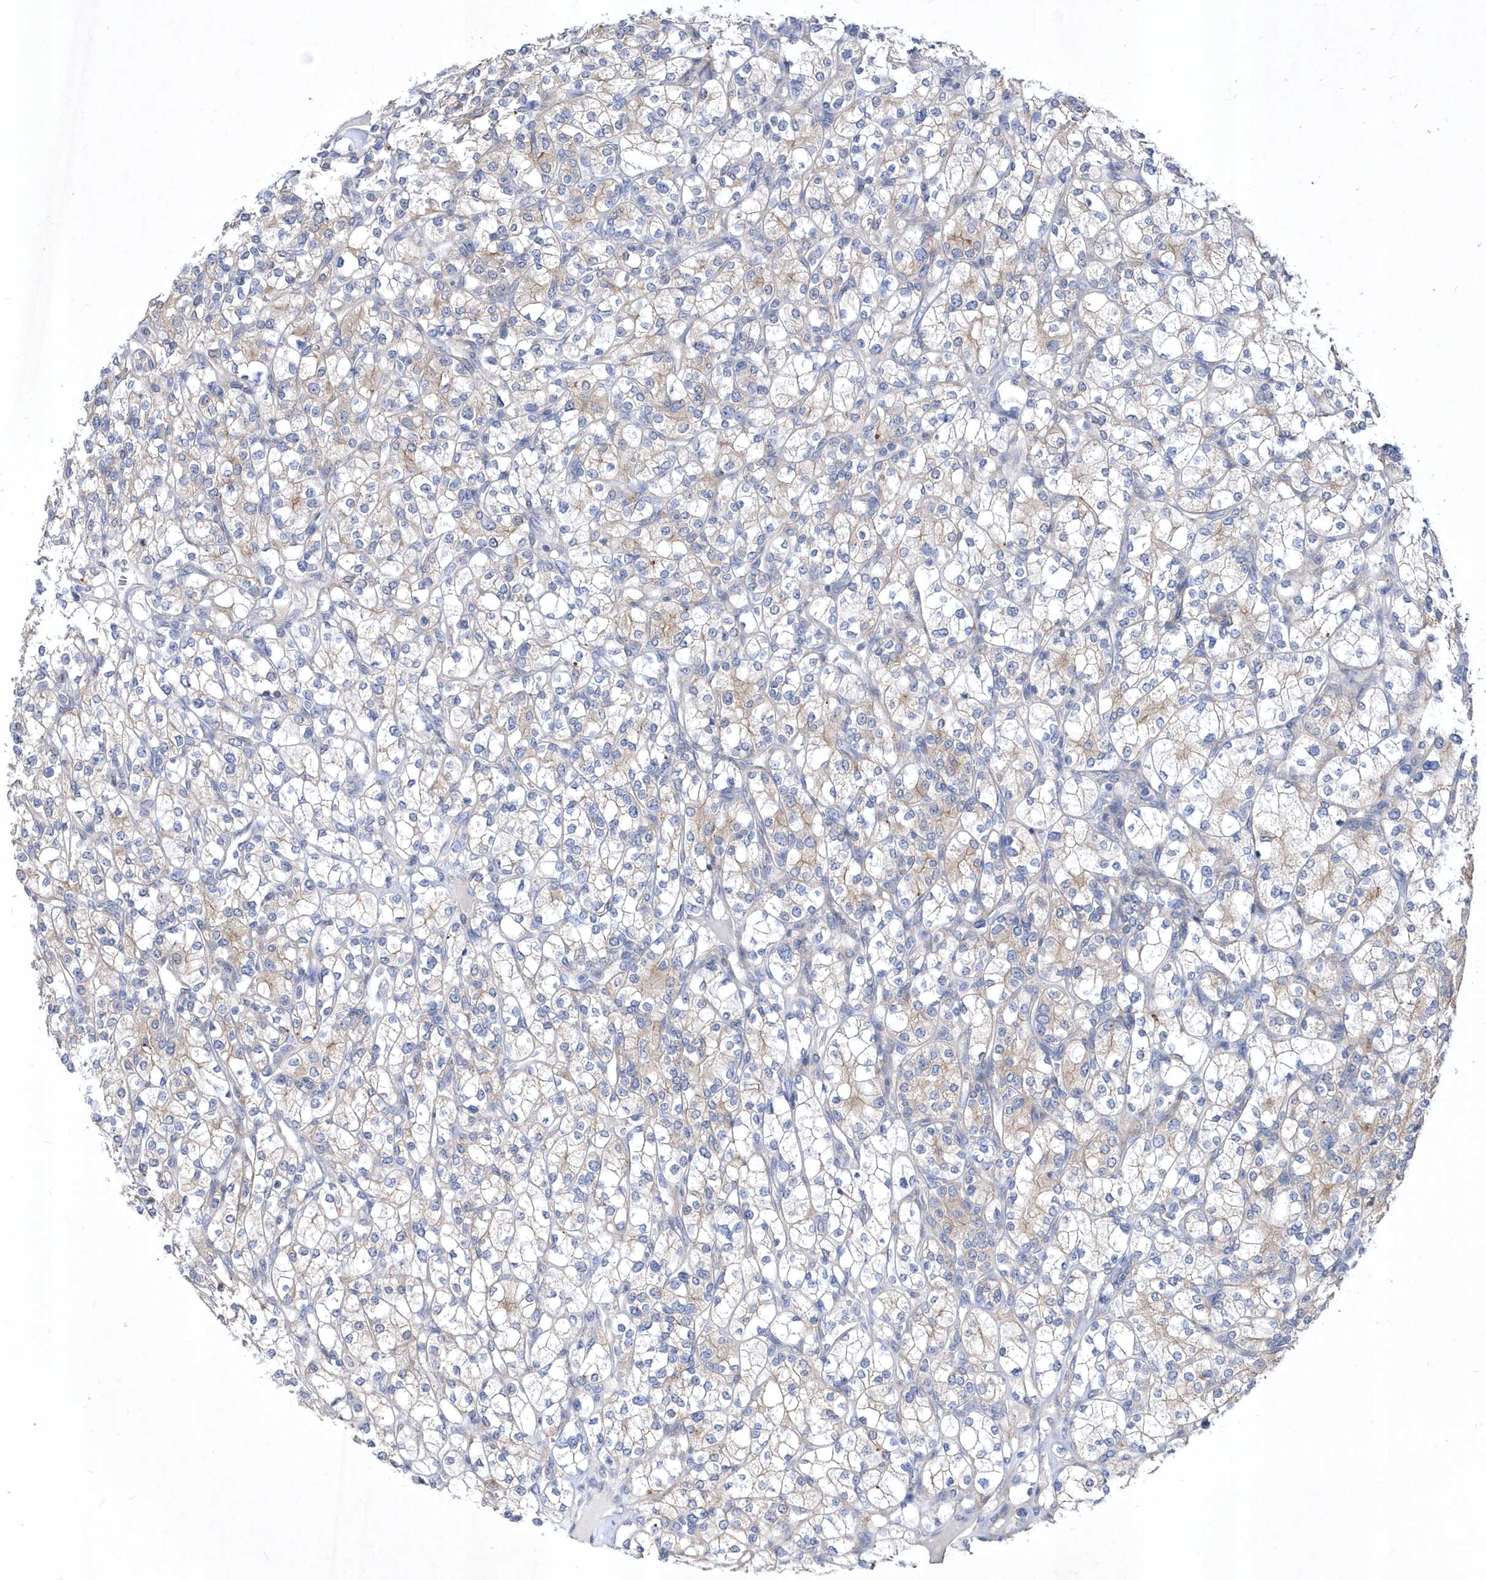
{"staining": {"intensity": "negative", "quantity": "none", "location": "none"}, "tissue": "renal cancer", "cell_type": "Tumor cells", "image_type": "cancer", "snomed": [{"axis": "morphology", "description": "Adenocarcinoma, NOS"}, {"axis": "topography", "description": "Kidney"}], "caption": "High power microscopy micrograph of an immunohistochemistry (IHC) micrograph of adenocarcinoma (renal), revealing no significant staining in tumor cells.", "gene": "LONRF2", "patient": {"sex": "male", "age": 77}}